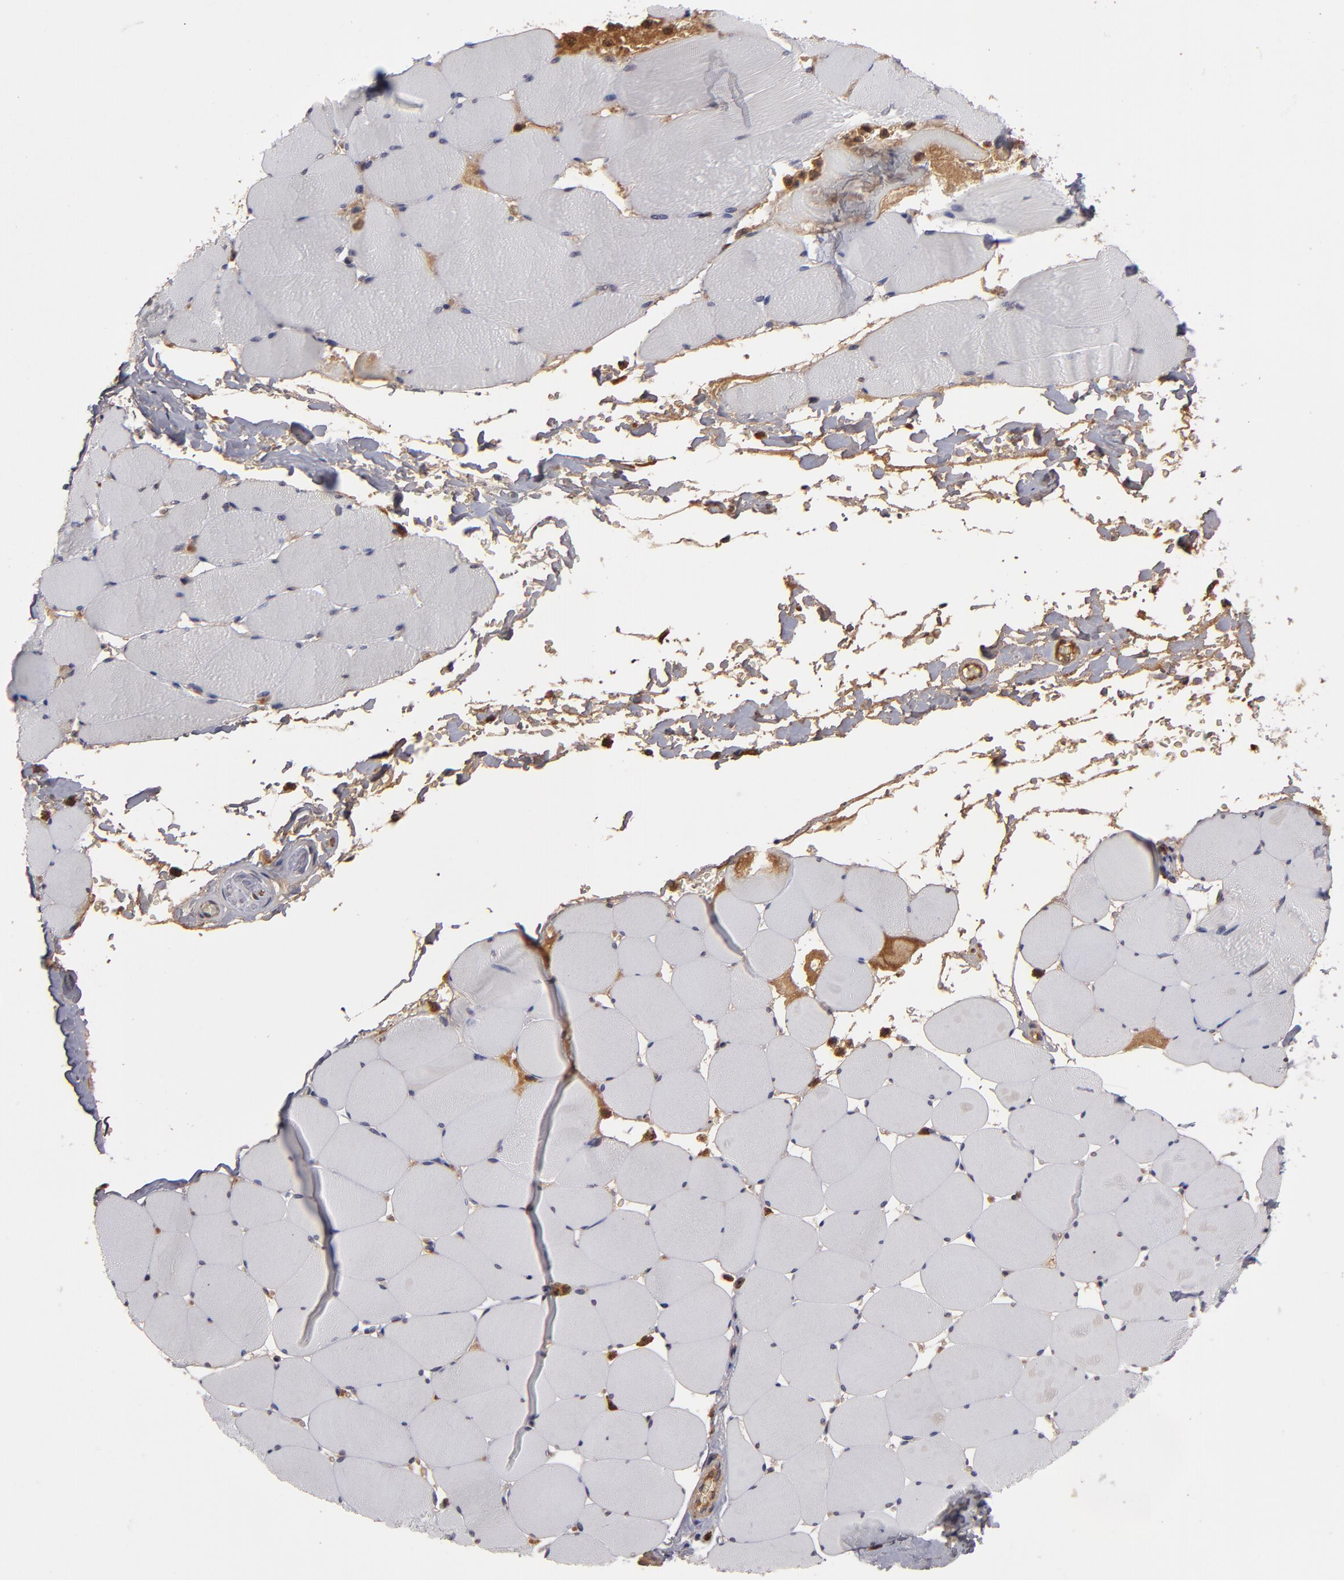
{"staining": {"intensity": "negative", "quantity": "none", "location": "none"}, "tissue": "skeletal muscle", "cell_type": "Myocytes", "image_type": "normal", "snomed": [{"axis": "morphology", "description": "Normal tissue, NOS"}, {"axis": "topography", "description": "Skeletal muscle"}], "caption": "Photomicrograph shows no protein expression in myocytes of unremarkable skeletal muscle.", "gene": "SERPINA7", "patient": {"sex": "male", "age": 62}}